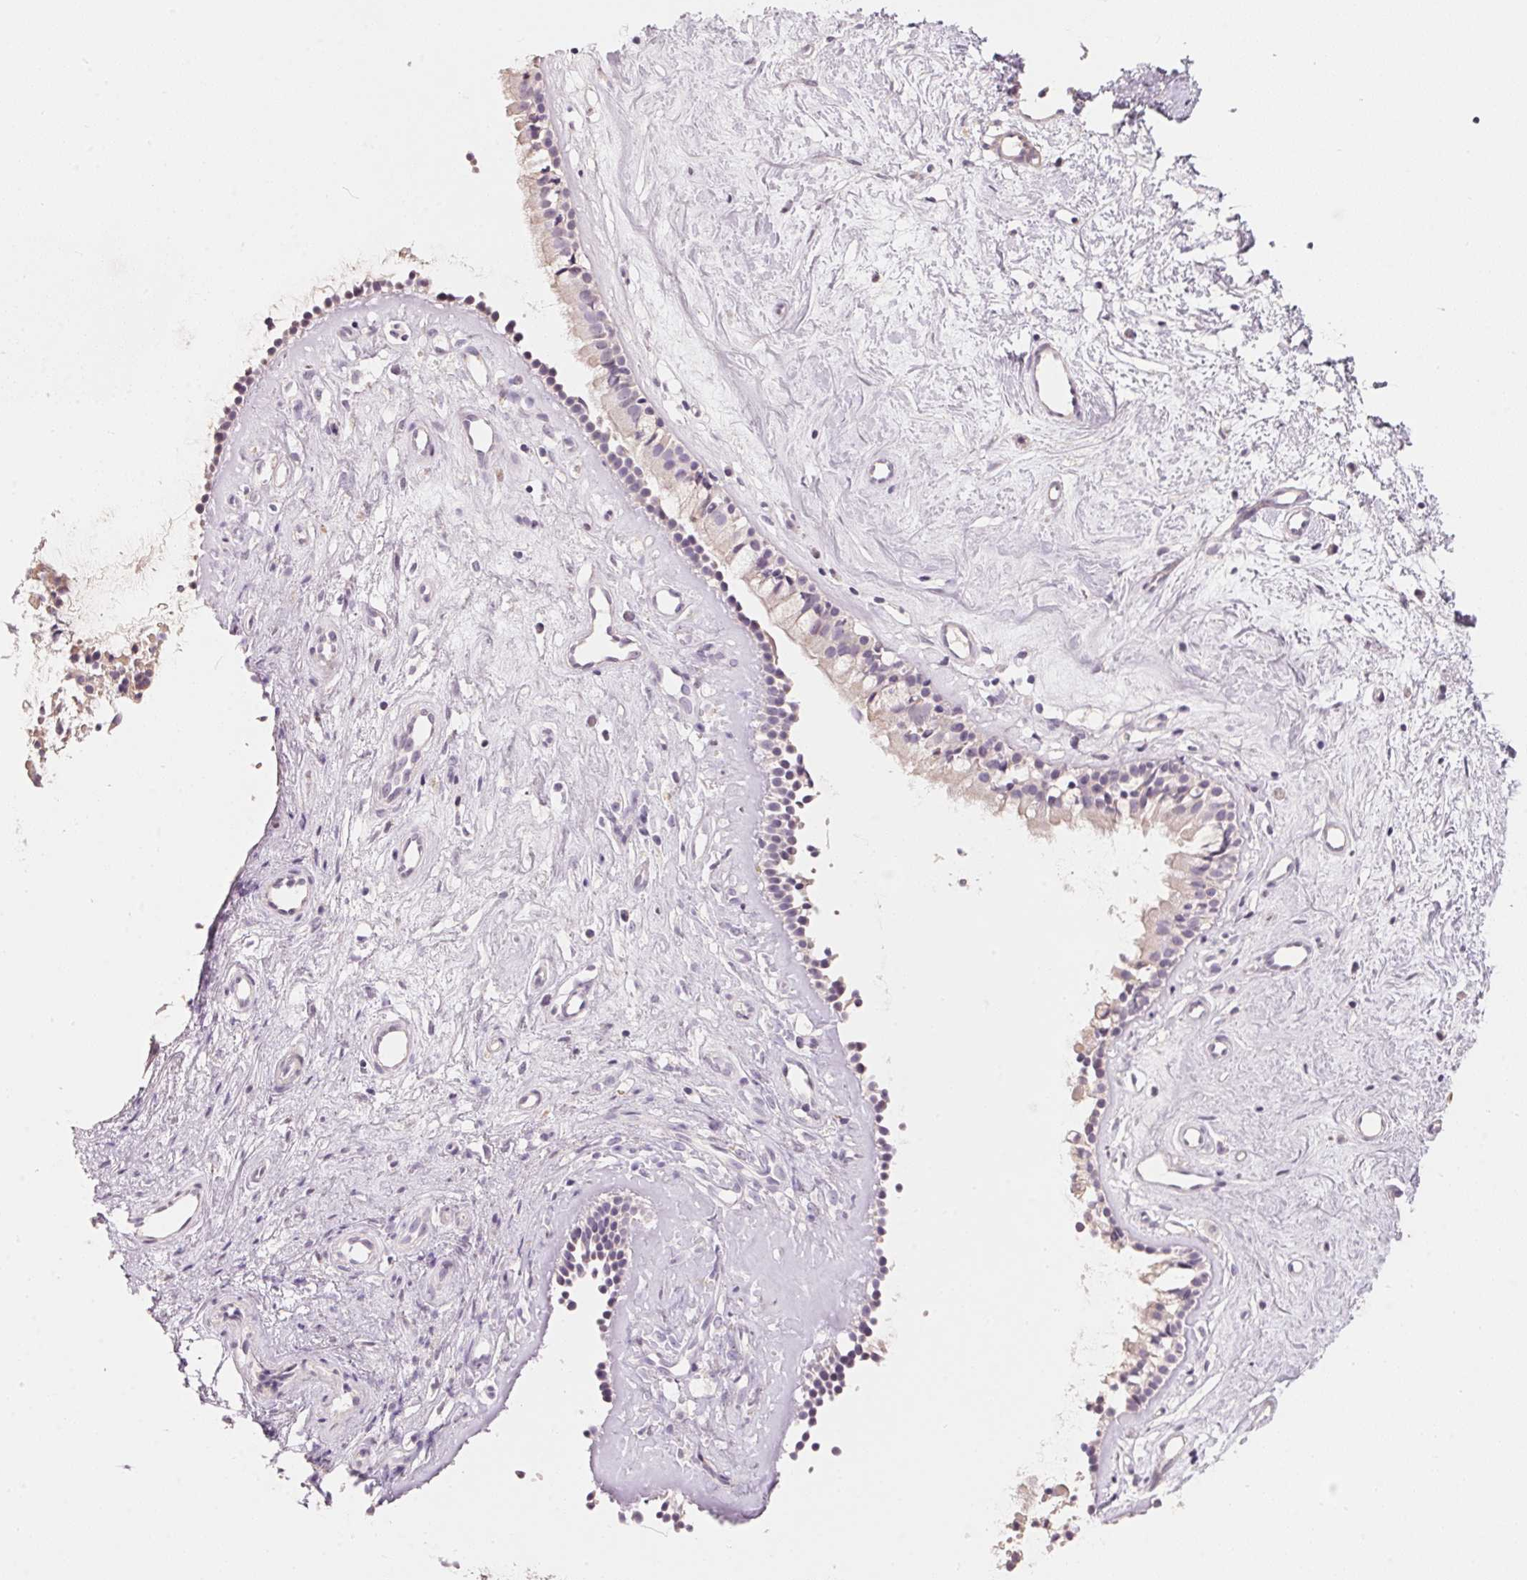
{"staining": {"intensity": "weak", "quantity": "<25%", "location": "cytoplasmic/membranous"}, "tissue": "nasopharynx", "cell_type": "Respiratory epithelial cells", "image_type": "normal", "snomed": [{"axis": "morphology", "description": "Normal tissue, NOS"}, {"axis": "topography", "description": "Nasopharynx"}], "caption": "Immunohistochemistry (IHC) of unremarkable nasopharynx reveals no expression in respiratory epithelial cells. Brightfield microscopy of immunohistochemistry (IHC) stained with DAB (brown) and hematoxylin (blue), captured at high magnification.", "gene": "TP53AIP1", "patient": {"sex": "female", "age": 52}}